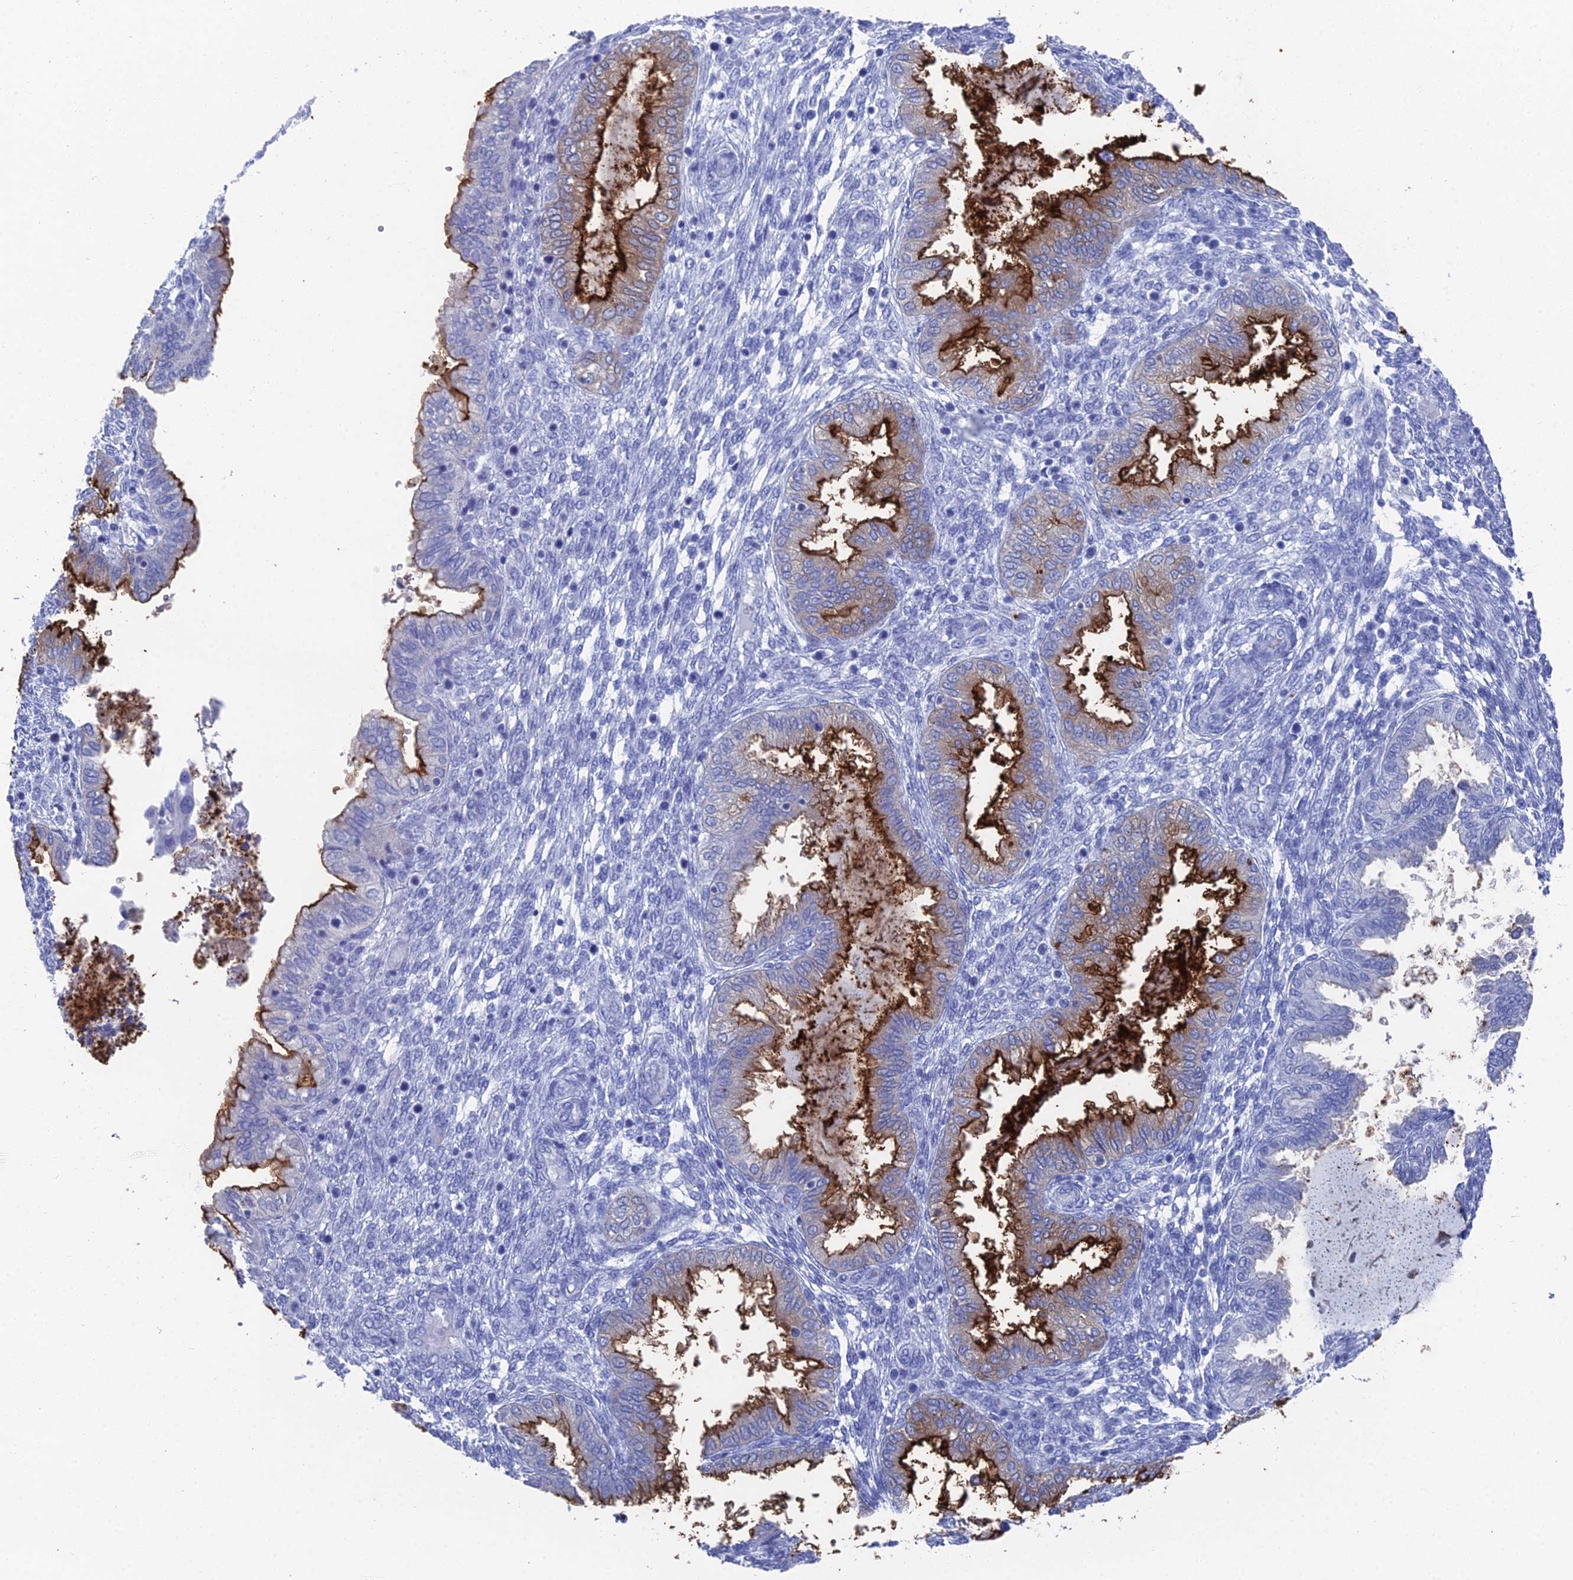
{"staining": {"intensity": "negative", "quantity": "none", "location": "none"}, "tissue": "endometrium", "cell_type": "Cells in endometrial stroma", "image_type": "normal", "snomed": [{"axis": "morphology", "description": "Normal tissue, NOS"}, {"axis": "topography", "description": "Endometrium"}], "caption": "Photomicrograph shows no protein positivity in cells in endometrial stroma of unremarkable endometrium. (DAB IHC, high magnification).", "gene": "ENPP3", "patient": {"sex": "female", "age": 33}}